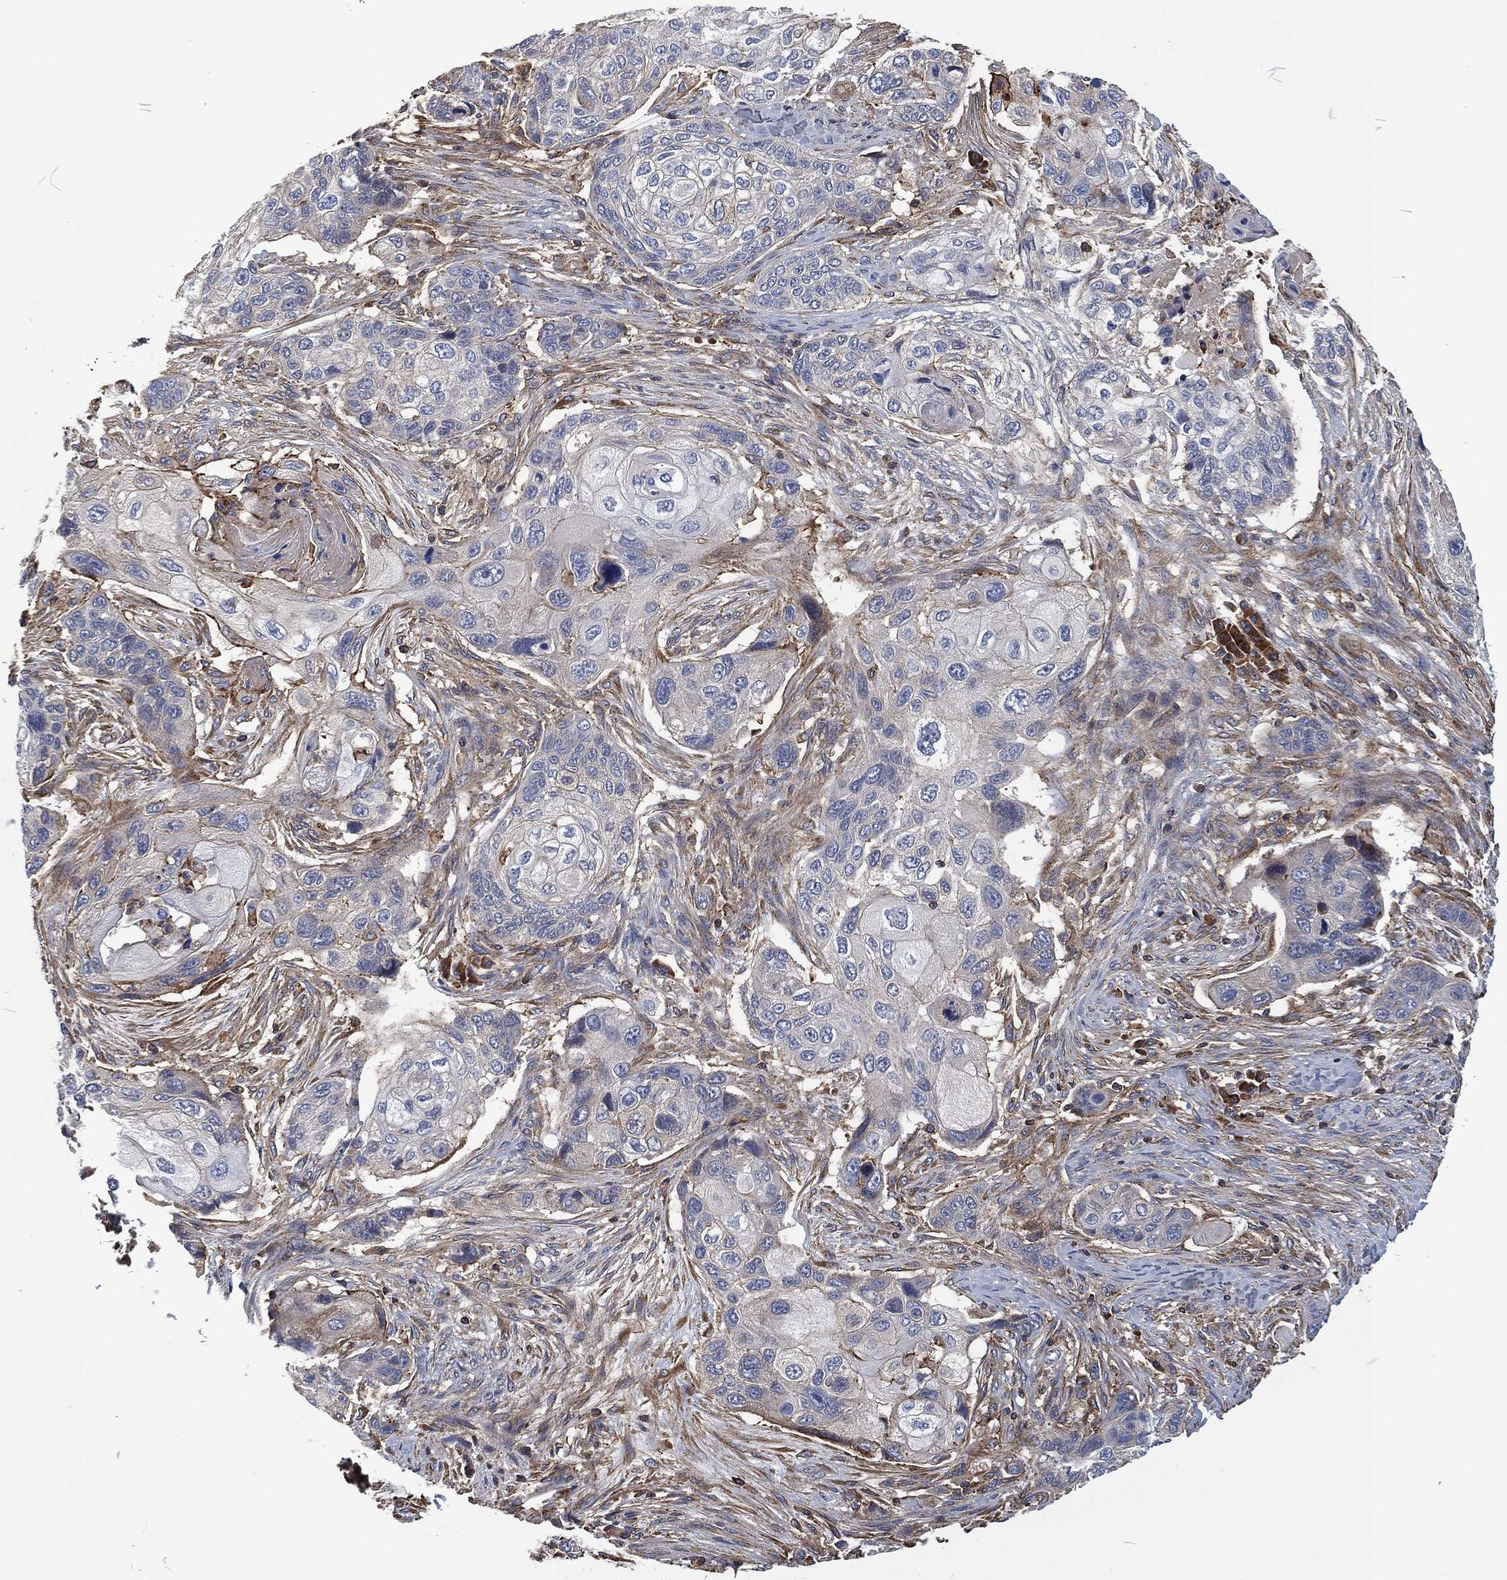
{"staining": {"intensity": "negative", "quantity": "none", "location": "none"}, "tissue": "lung cancer", "cell_type": "Tumor cells", "image_type": "cancer", "snomed": [{"axis": "morphology", "description": "Normal tissue, NOS"}, {"axis": "morphology", "description": "Squamous cell carcinoma, NOS"}, {"axis": "topography", "description": "Bronchus"}, {"axis": "topography", "description": "Lung"}], "caption": "Histopathology image shows no significant protein staining in tumor cells of lung cancer (squamous cell carcinoma).", "gene": "LGALS9", "patient": {"sex": "male", "age": 69}}